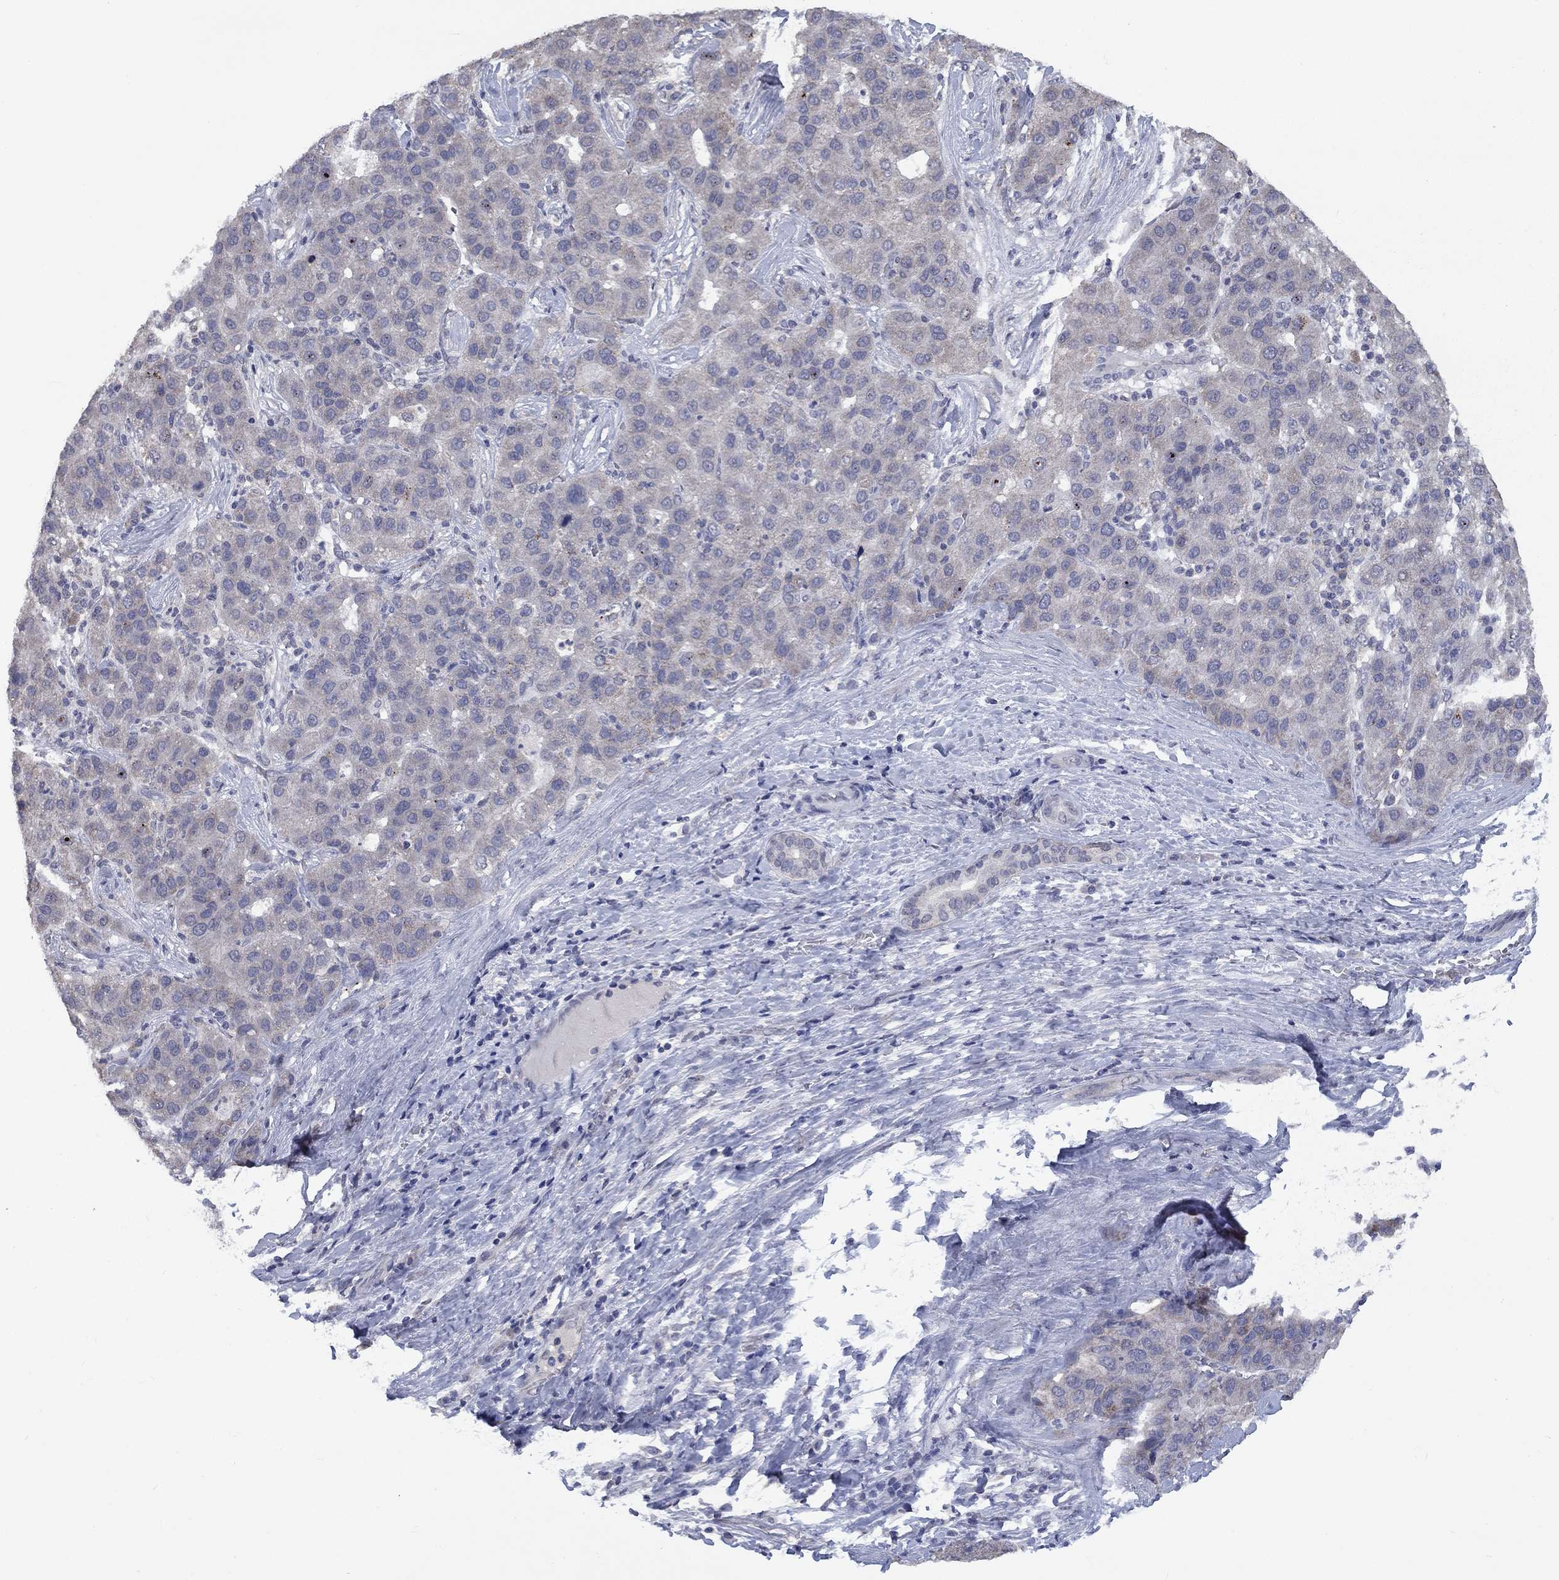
{"staining": {"intensity": "weak", "quantity": "<25%", "location": "cytoplasmic/membranous"}, "tissue": "liver cancer", "cell_type": "Tumor cells", "image_type": "cancer", "snomed": [{"axis": "morphology", "description": "Carcinoma, Hepatocellular, NOS"}, {"axis": "topography", "description": "Liver"}], "caption": "IHC of hepatocellular carcinoma (liver) displays no positivity in tumor cells.", "gene": "SPATA33", "patient": {"sex": "male", "age": 65}}